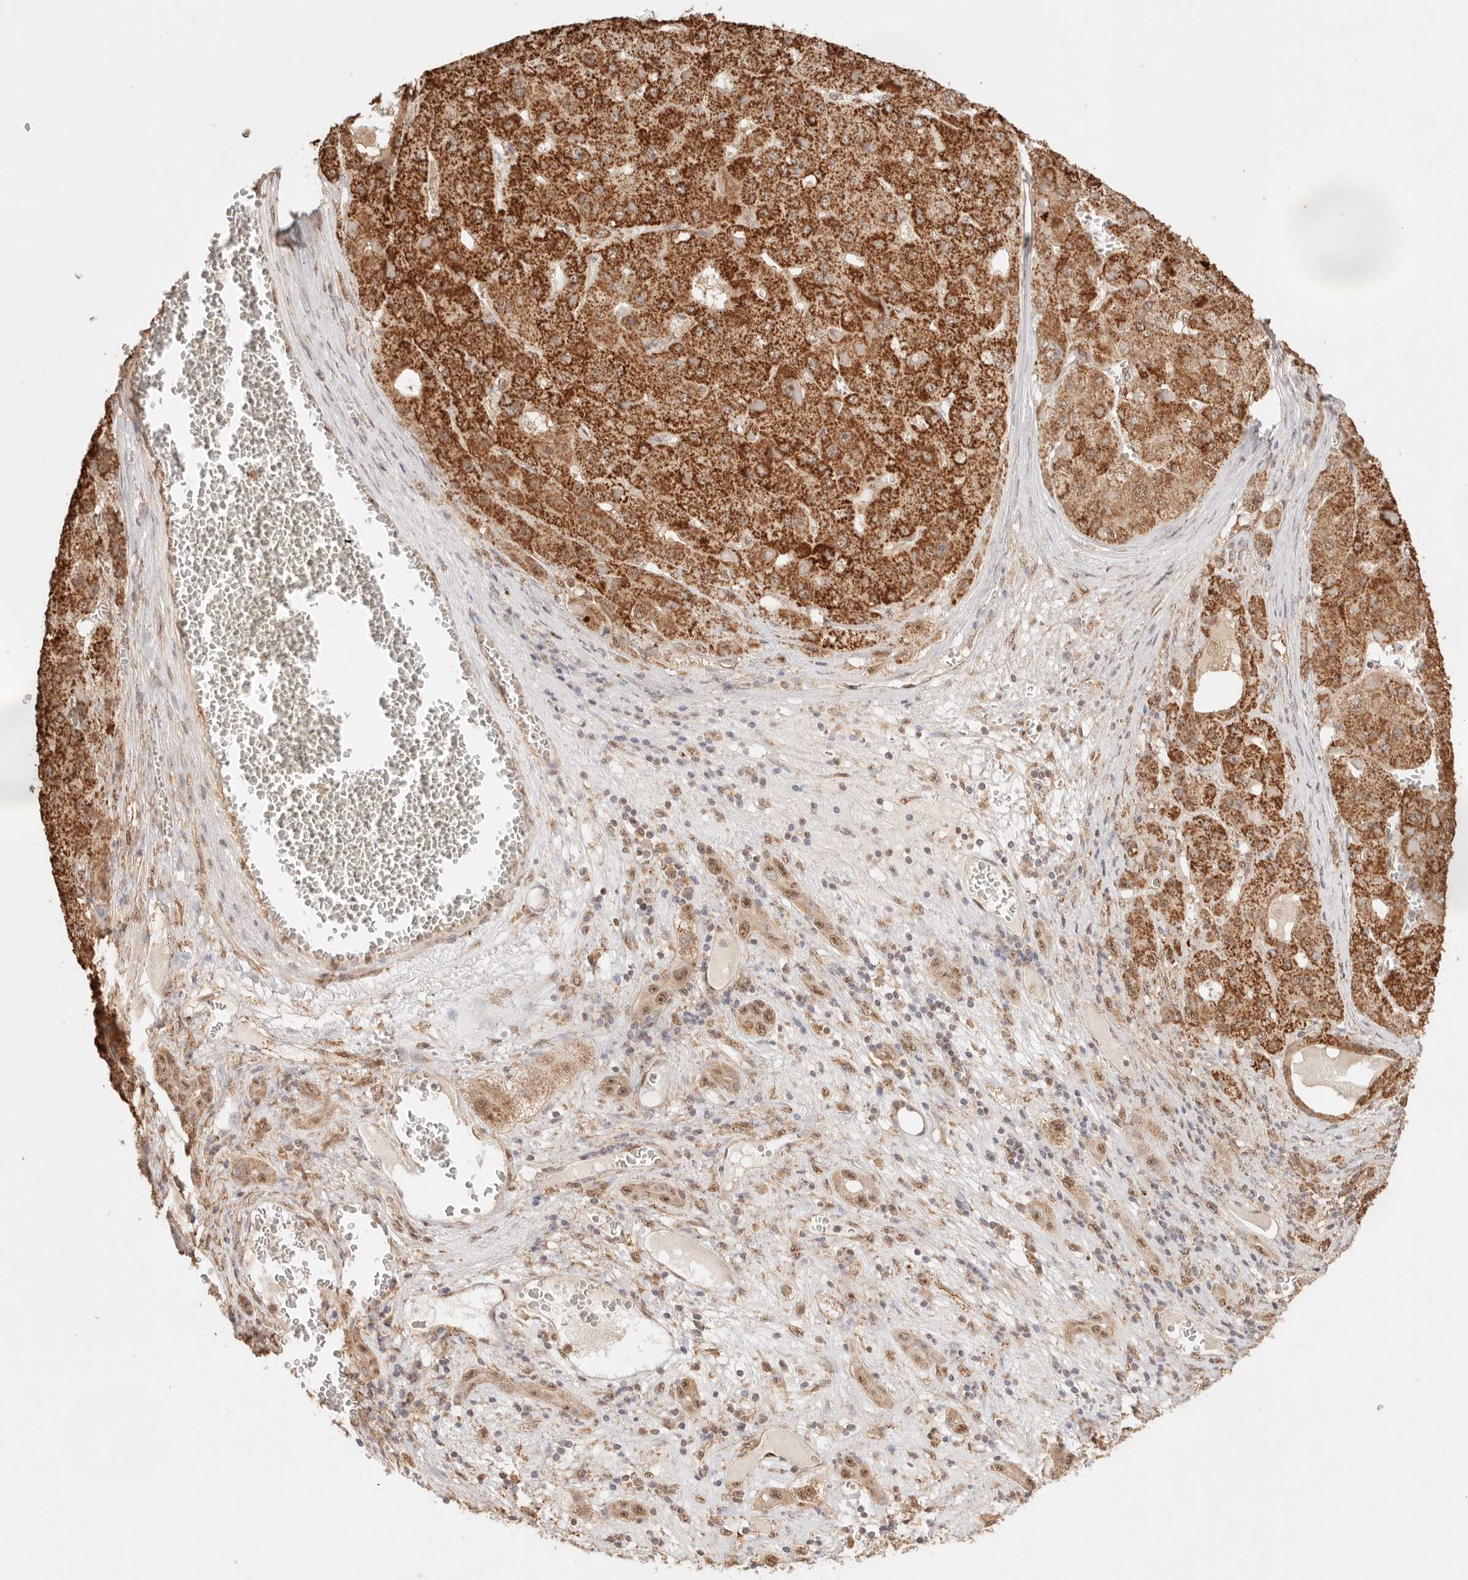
{"staining": {"intensity": "strong", "quantity": ">75%", "location": "cytoplasmic/membranous"}, "tissue": "liver cancer", "cell_type": "Tumor cells", "image_type": "cancer", "snomed": [{"axis": "morphology", "description": "Carcinoma, Hepatocellular, NOS"}, {"axis": "topography", "description": "Liver"}], "caption": "Strong cytoplasmic/membranous protein staining is seen in approximately >75% of tumor cells in liver hepatocellular carcinoma.", "gene": "IL1R2", "patient": {"sex": "female", "age": 73}}